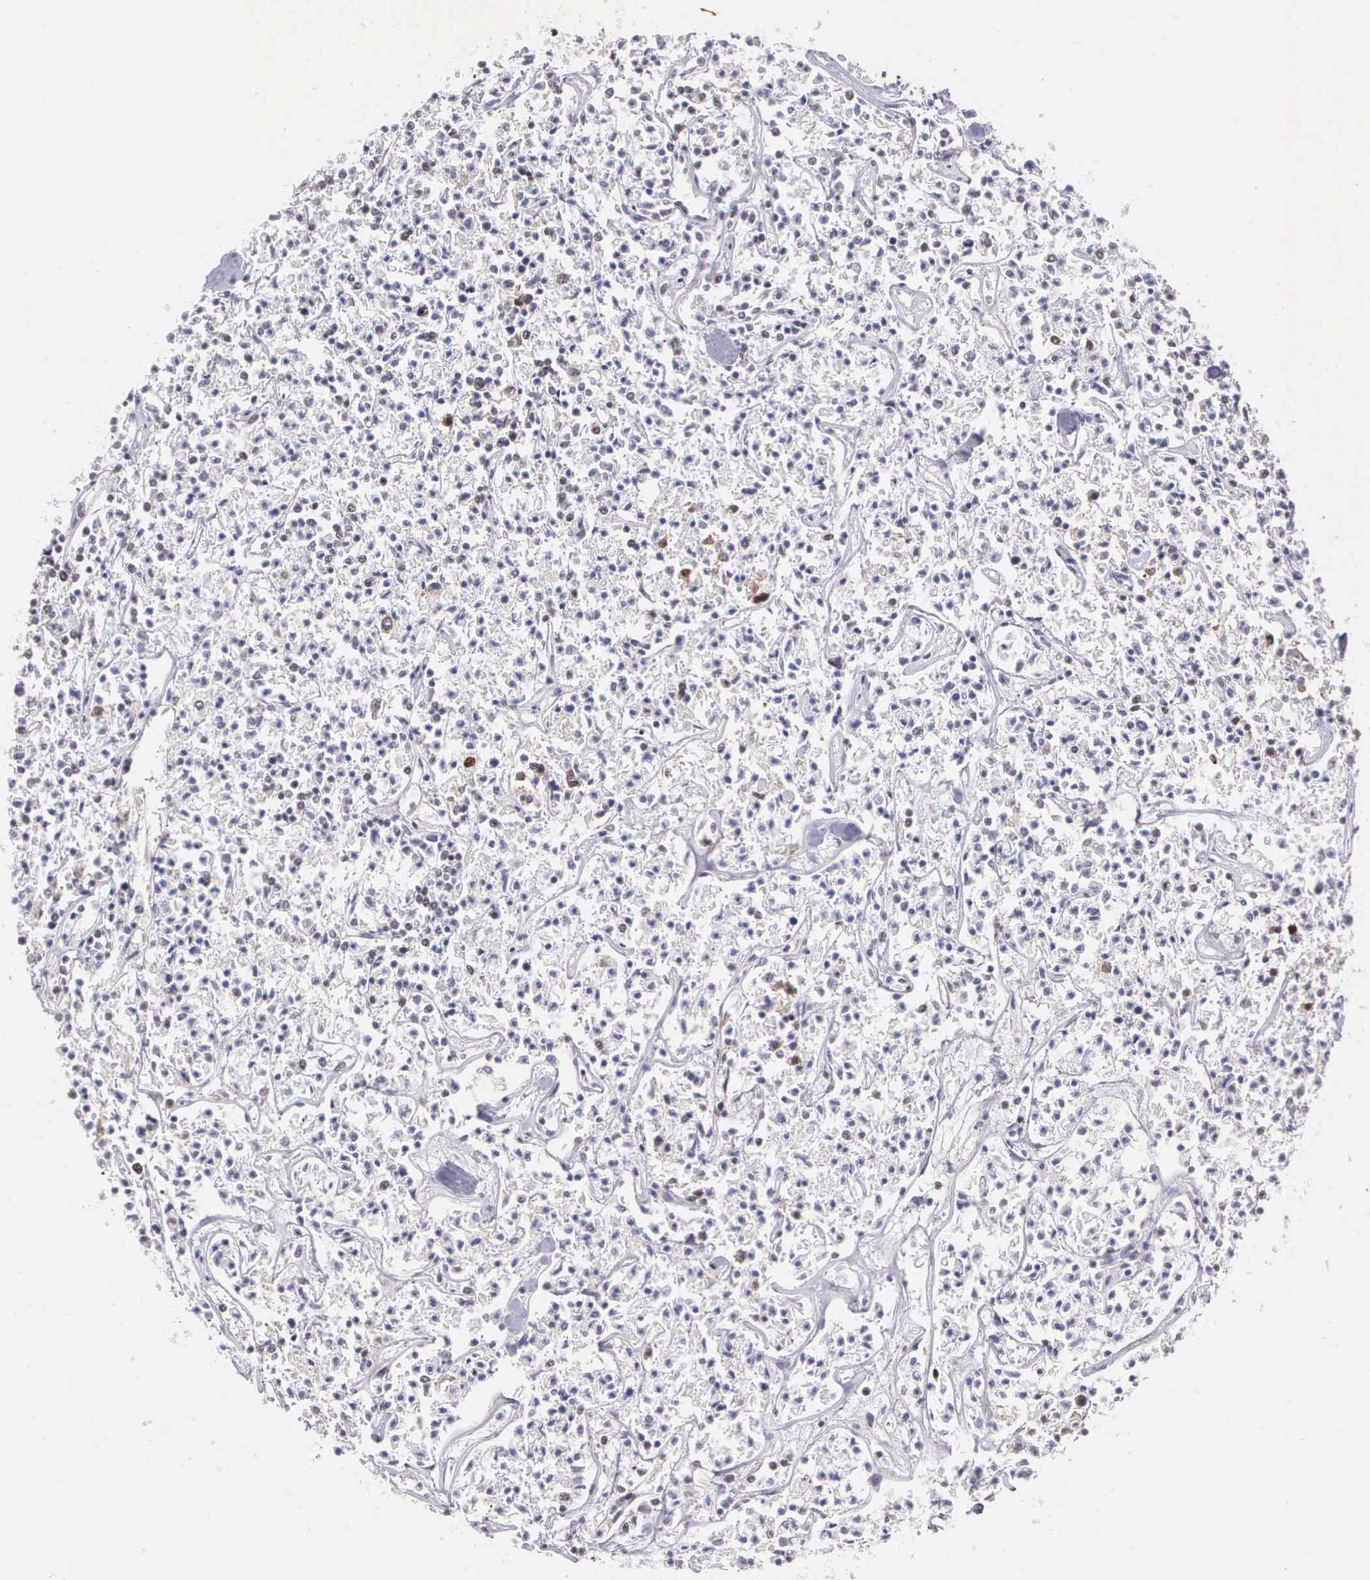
{"staining": {"intensity": "weak", "quantity": "25%-75%", "location": "nuclear"}, "tissue": "lymphoma", "cell_type": "Tumor cells", "image_type": "cancer", "snomed": [{"axis": "morphology", "description": "Malignant lymphoma, non-Hodgkin's type, Low grade"}, {"axis": "topography", "description": "Small intestine"}], "caption": "Tumor cells reveal weak nuclear positivity in about 25%-75% of cells in low-grade malignant lymphoma, non-Hodgkin's type. (DAB IHC with brightfield microscopy, high magnification).", "gene": "UBR7", "patient": {"sex": "female", "age": 59}}